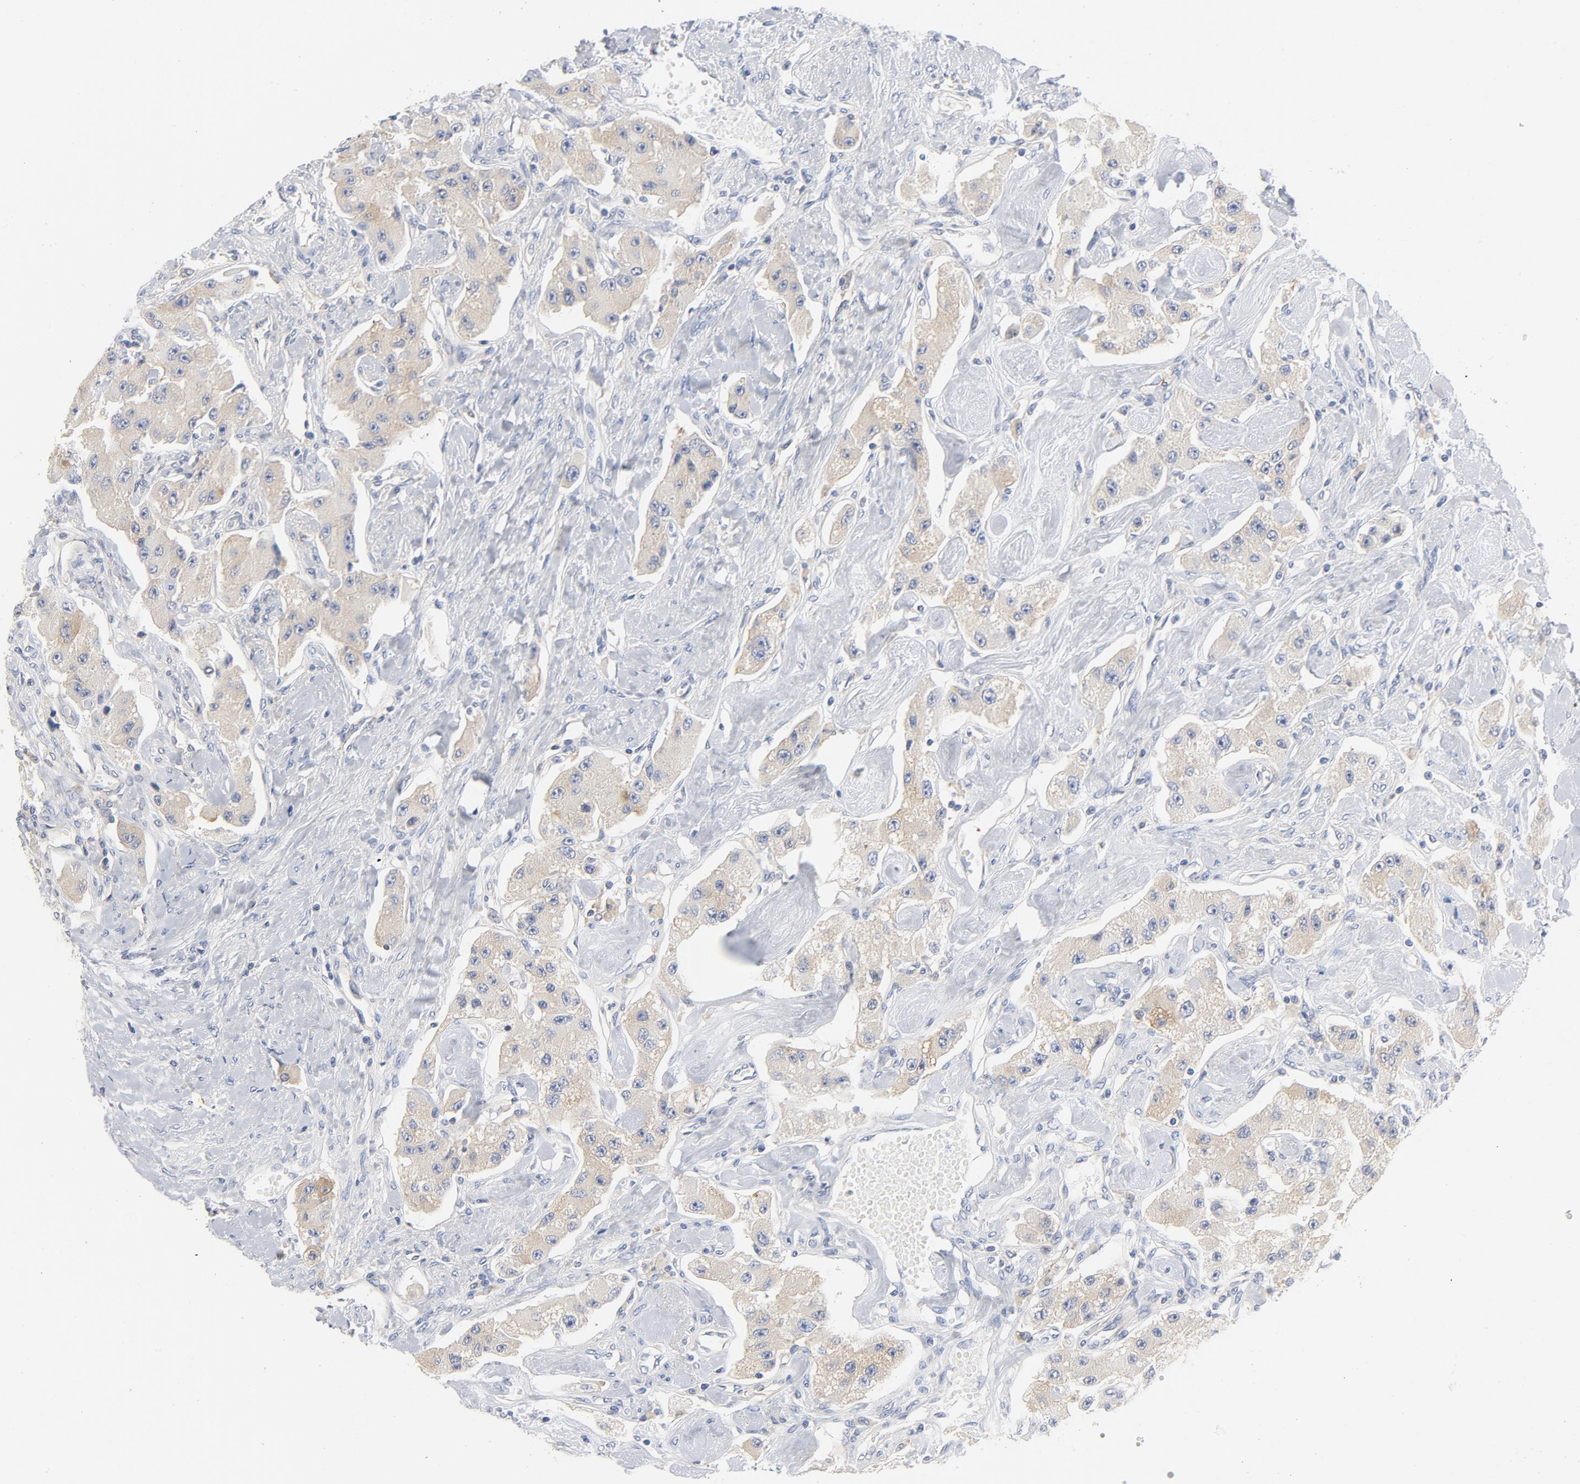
{"staining": {"intensity": "weak", "quantity": ">75%", "location": "cytoplasmic/membranous"}, "tissue": "carcinoid", "cell_type": "Tumor cells", "image_type": "cancer", "snomed": [{"axis": "morphology", "description": "Carcinoid, malignant, NOS"}, {"axis": "topography", "description": "Pancreas"}], "caption": "Immunohistochemistry (IHC) staining of carcinoid (malignant), which displays low levels of weak cytoplasmic/membranous positivity in about >75% of tumor cells indicating weak cytoplasmic/membranous protein positivity. The staining was performed using DAB (brown) for protein detection and nuclei were counterstained in hematoxylin (blue).", "gene": "SRC", "patient": {"sex": "male", "age": 41}}